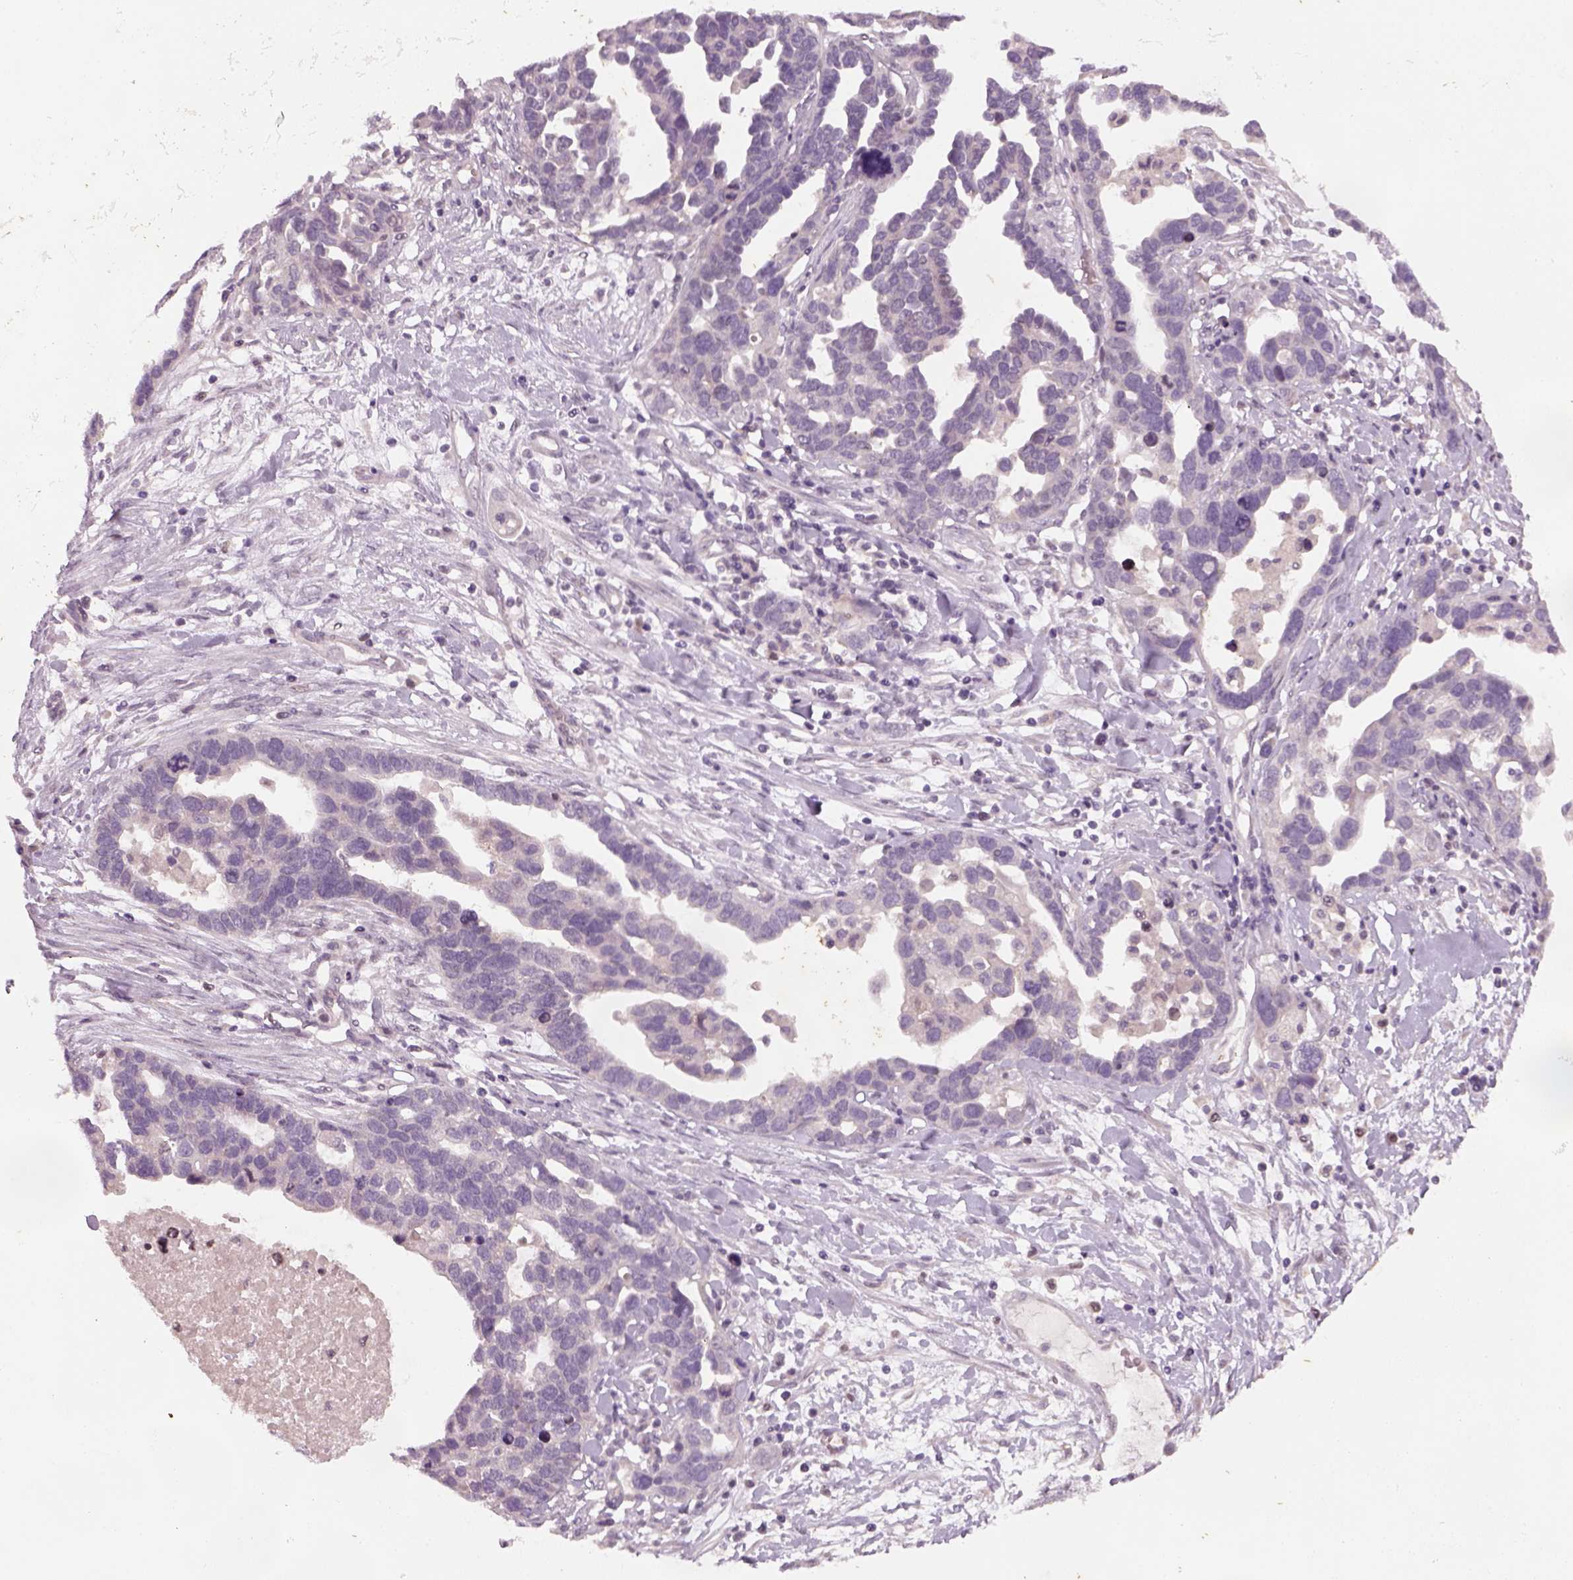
{"staining": {"intensity": "negative", "quantity": "none", "location": "none"}, "tissue": "ovarian cancer", "cell_type": "Tumor cells", "image_type": "cancer", "snomed": [{"axis": "morphology", "description": "Cystadenocarcinoma, serous, NOS"}, {"axis": "topography", "description": "Ovary"}], "caption": "Tumor cells are negative for protein expression in human ovarian serous cystadenocarcinoma.", "gene": "GDNF", "patient": {"sex": "female", "age": 54}}